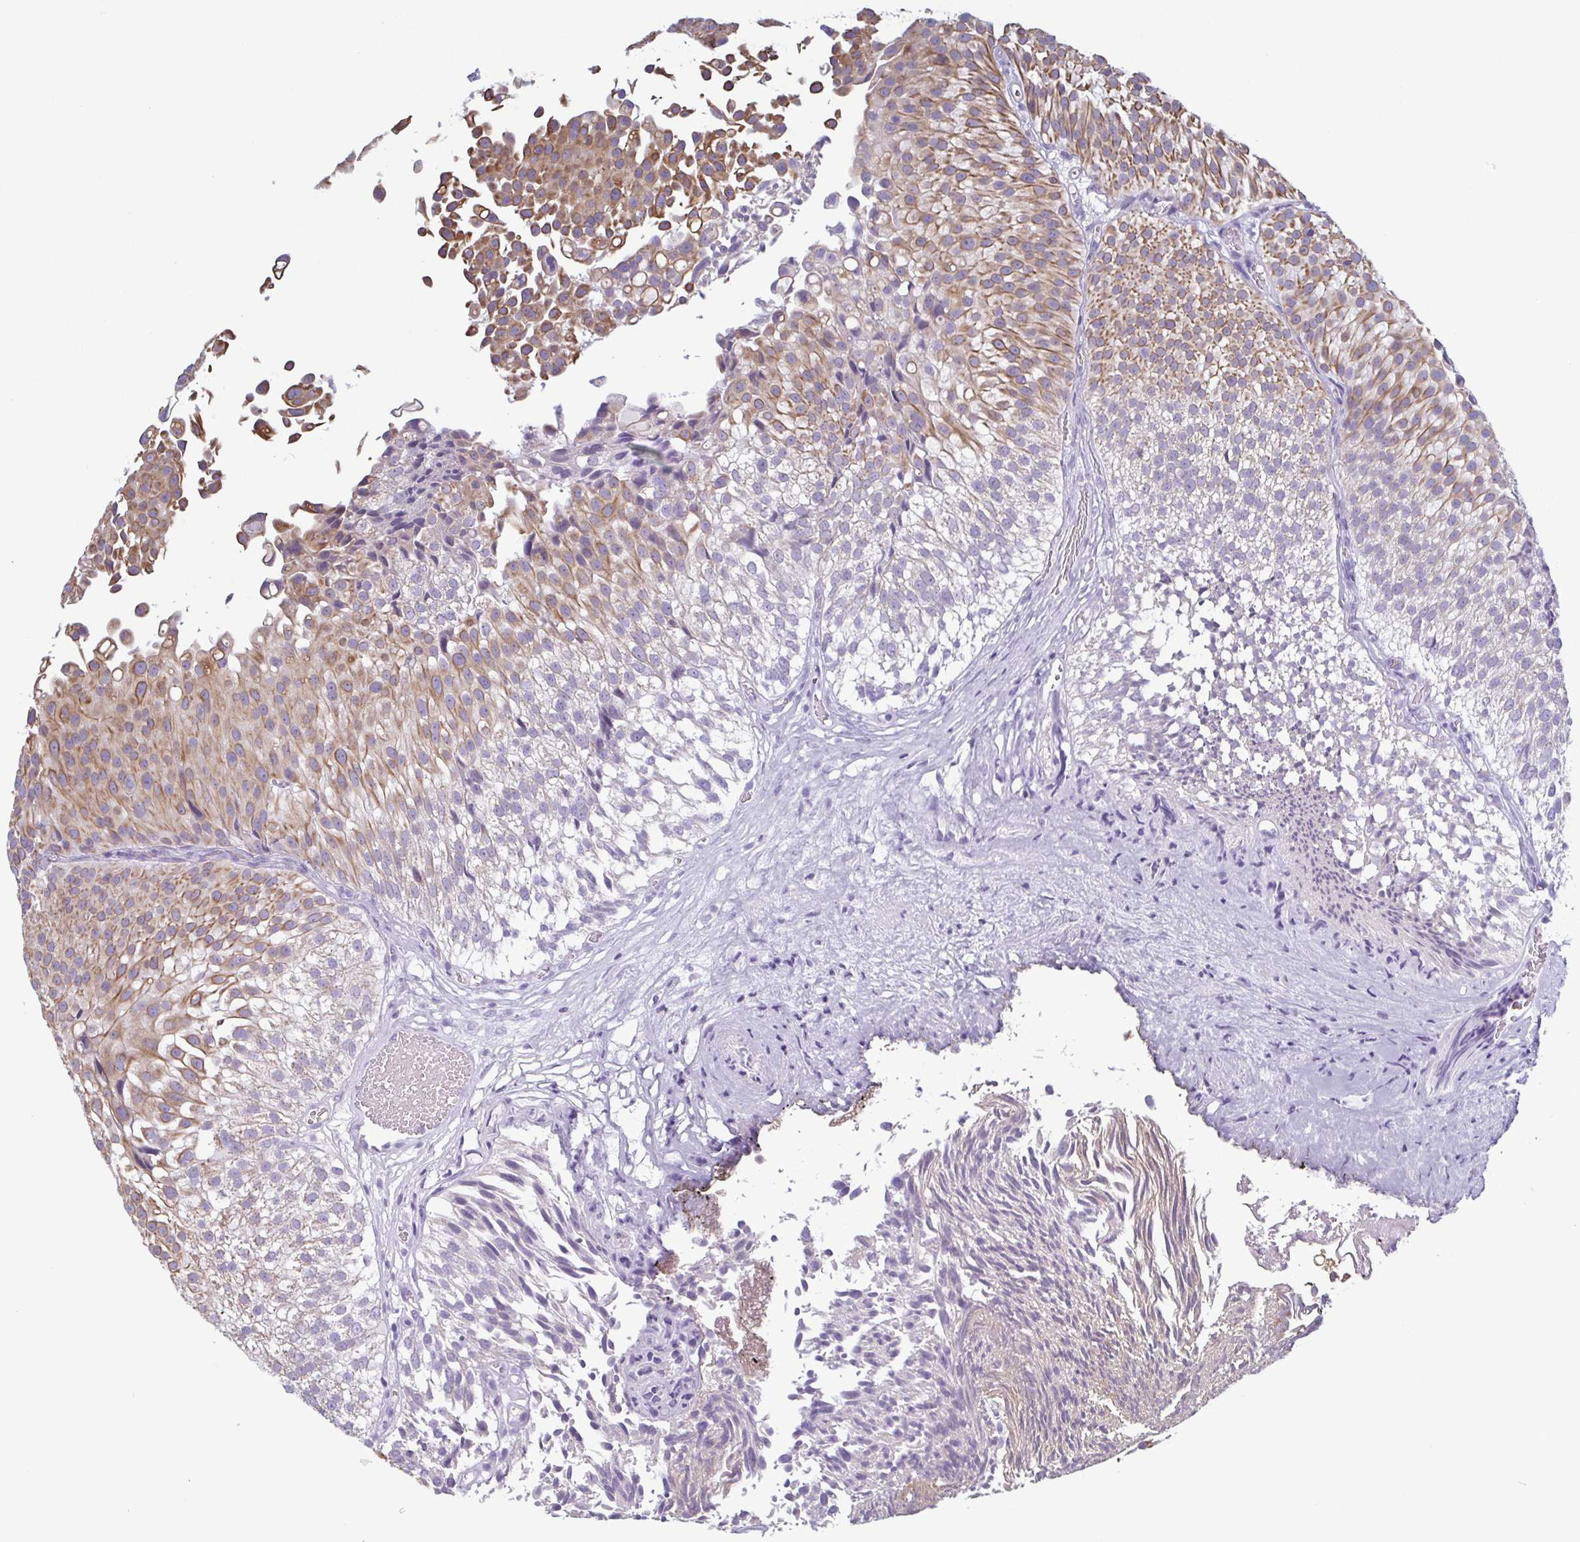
{"staining": {"intensity": "moderate", "quantity": "25%-75%", "location": "cytoplasmic/membranous"}, "tissue": "urothelial cancer", "cell_type": "Tumor cells", "image_type": "cancer", "snomed": [{"axis": "morphology", "description": "Urothelial carcinoma, Low grade"}, {"axis": "topography", "description": "Urinary bladder"}], "caption": "A brown stain highlights moderate cytoplasmic/membranous positivity of a protein in human urothelial cancer tumor cells.", "gene": "KRT10", "patient": {"sex": "male", "age": 80}}